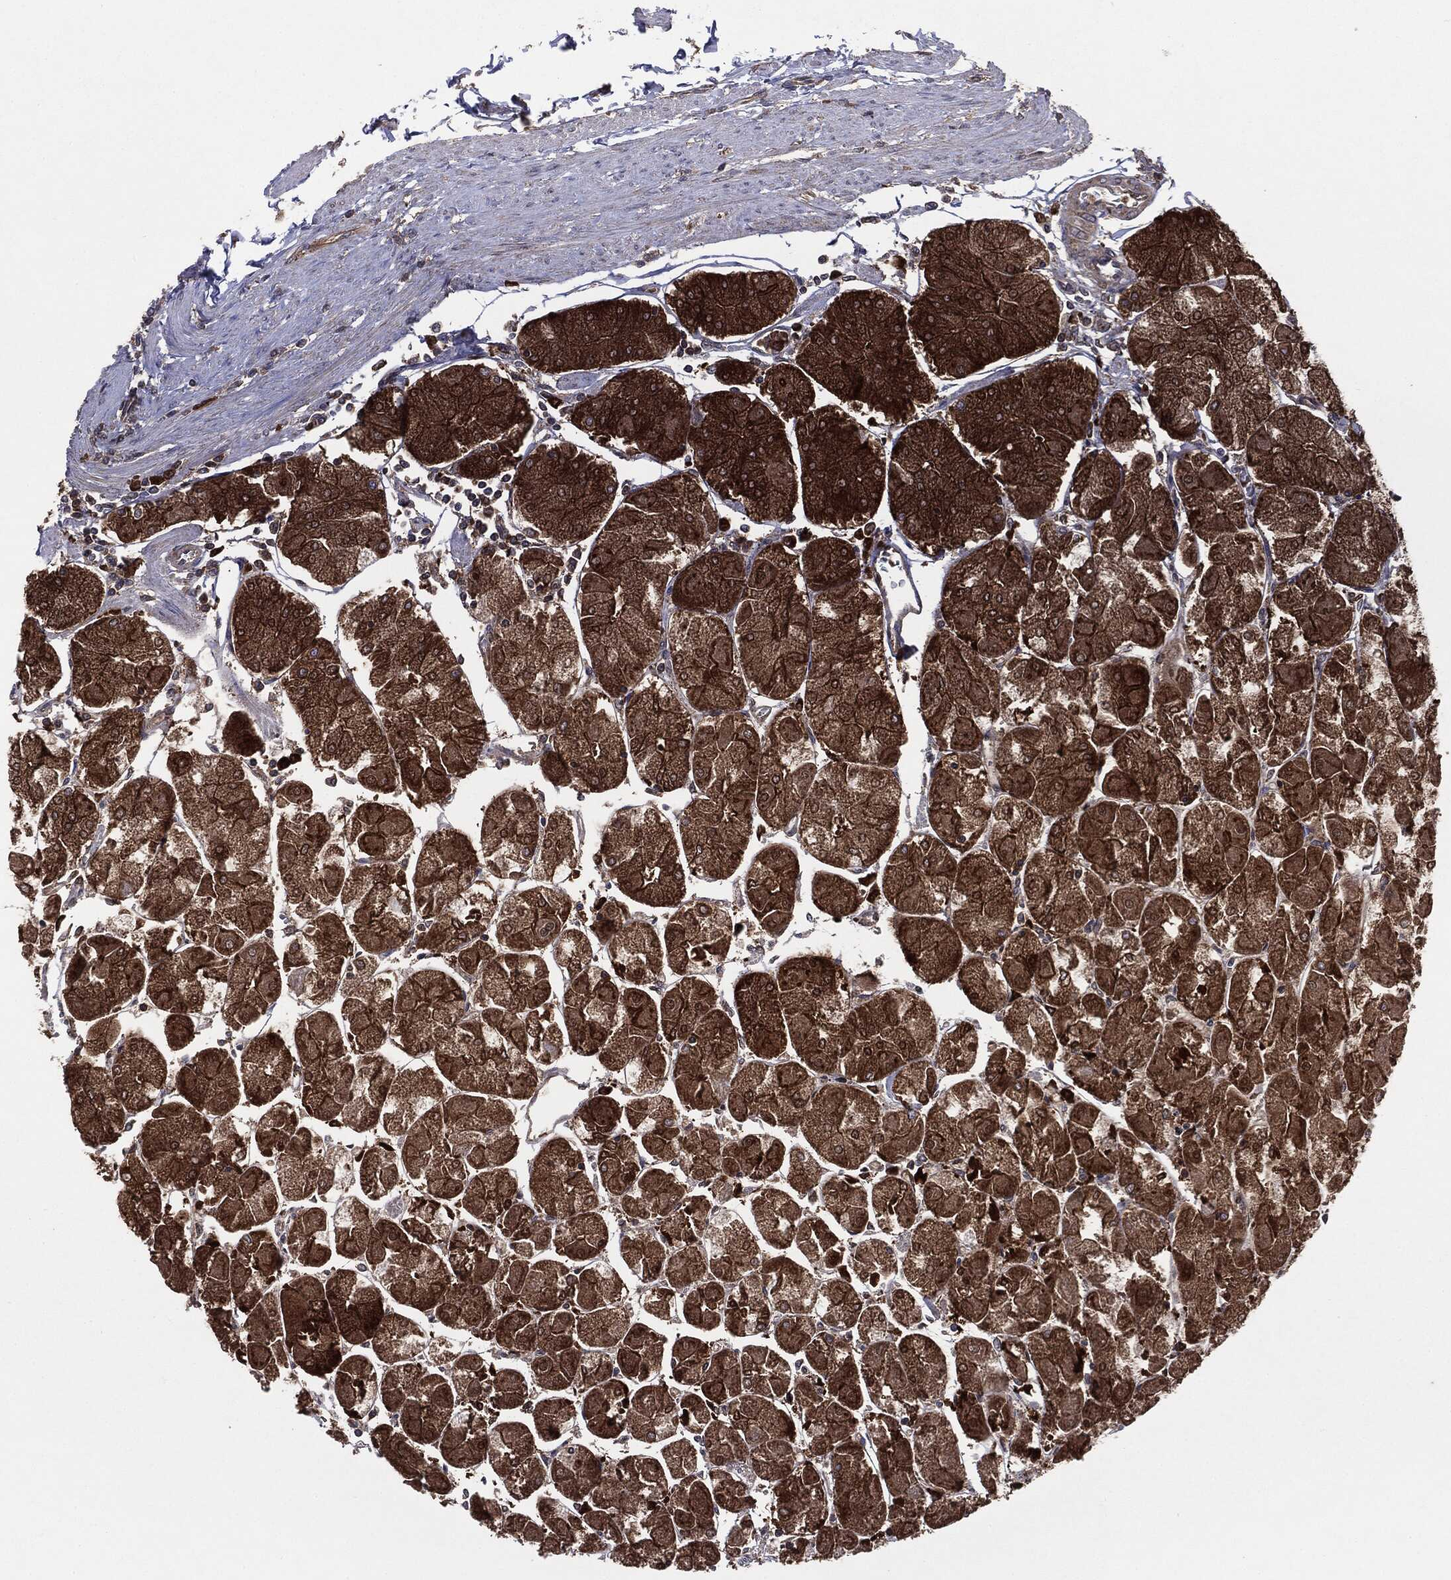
{"staining": {"intensity": "strong", "quantity": ">75%", "location": "cytoplasmic/membranous"}, "tissue": "stomach", "cell_type": "Glandular cells", "image_type": "normal", "snomed": [{"axis": "morphology", "description": "Normal tissue, NOS"}, {"axis": "topography", "description": "Stomach"}], "caption": "Strong cytoplasmic/membranous positivity for a protein is identified in approximately >75% of glandular cells of normal stomach using IHC.", "gene": "NME1", "patient": {"sex": "male", "age": 70}}